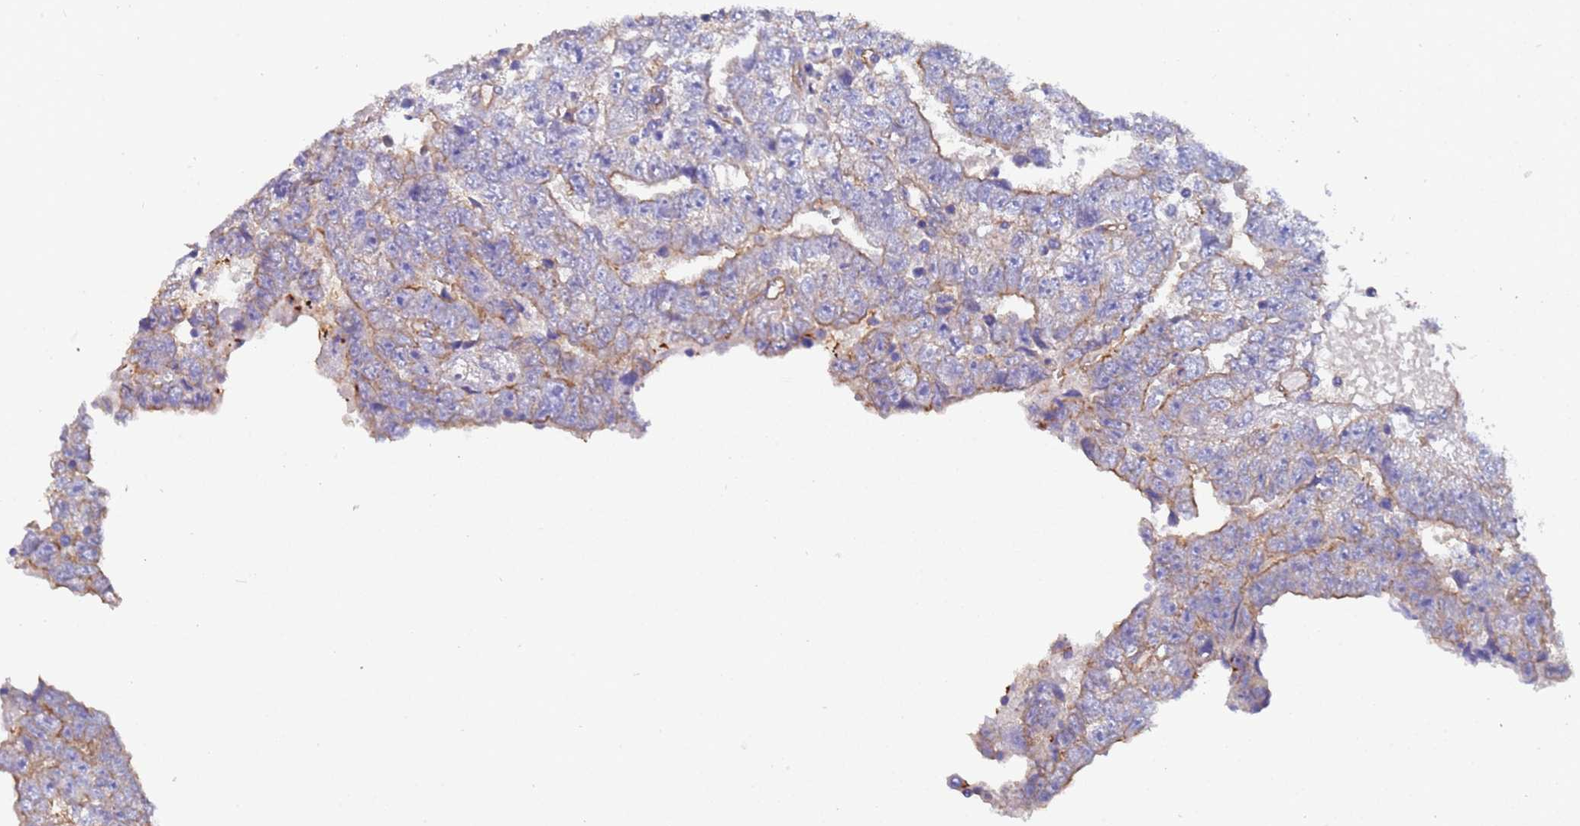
{"staining": {"intensity": "moderate", "quantity": "25%-75%", "location": "cytoplasmic/membranous"}, "tissue": "testis cancer", "cell_type": "Tumor cells", "image_type": "cancer", "snomed": [{"axis": "morphology", "description": "Carcinoma, Embryonal, NOS"}, {"axis": "topography", "description": "Testis"}], "caption": "Immunohistochemistry (IHC) image of neoplastic tissue: human testis cancer stained using immunohistochemistry (IHC) shows medium levels of moderate protein expression localized specifically in the cytoplasmic/membranous of tumor cells, appearing as a cytoplasmic/membranous brown color.", "gene": "ZNF248", "patient": {"sex": "male", "age": 25}}